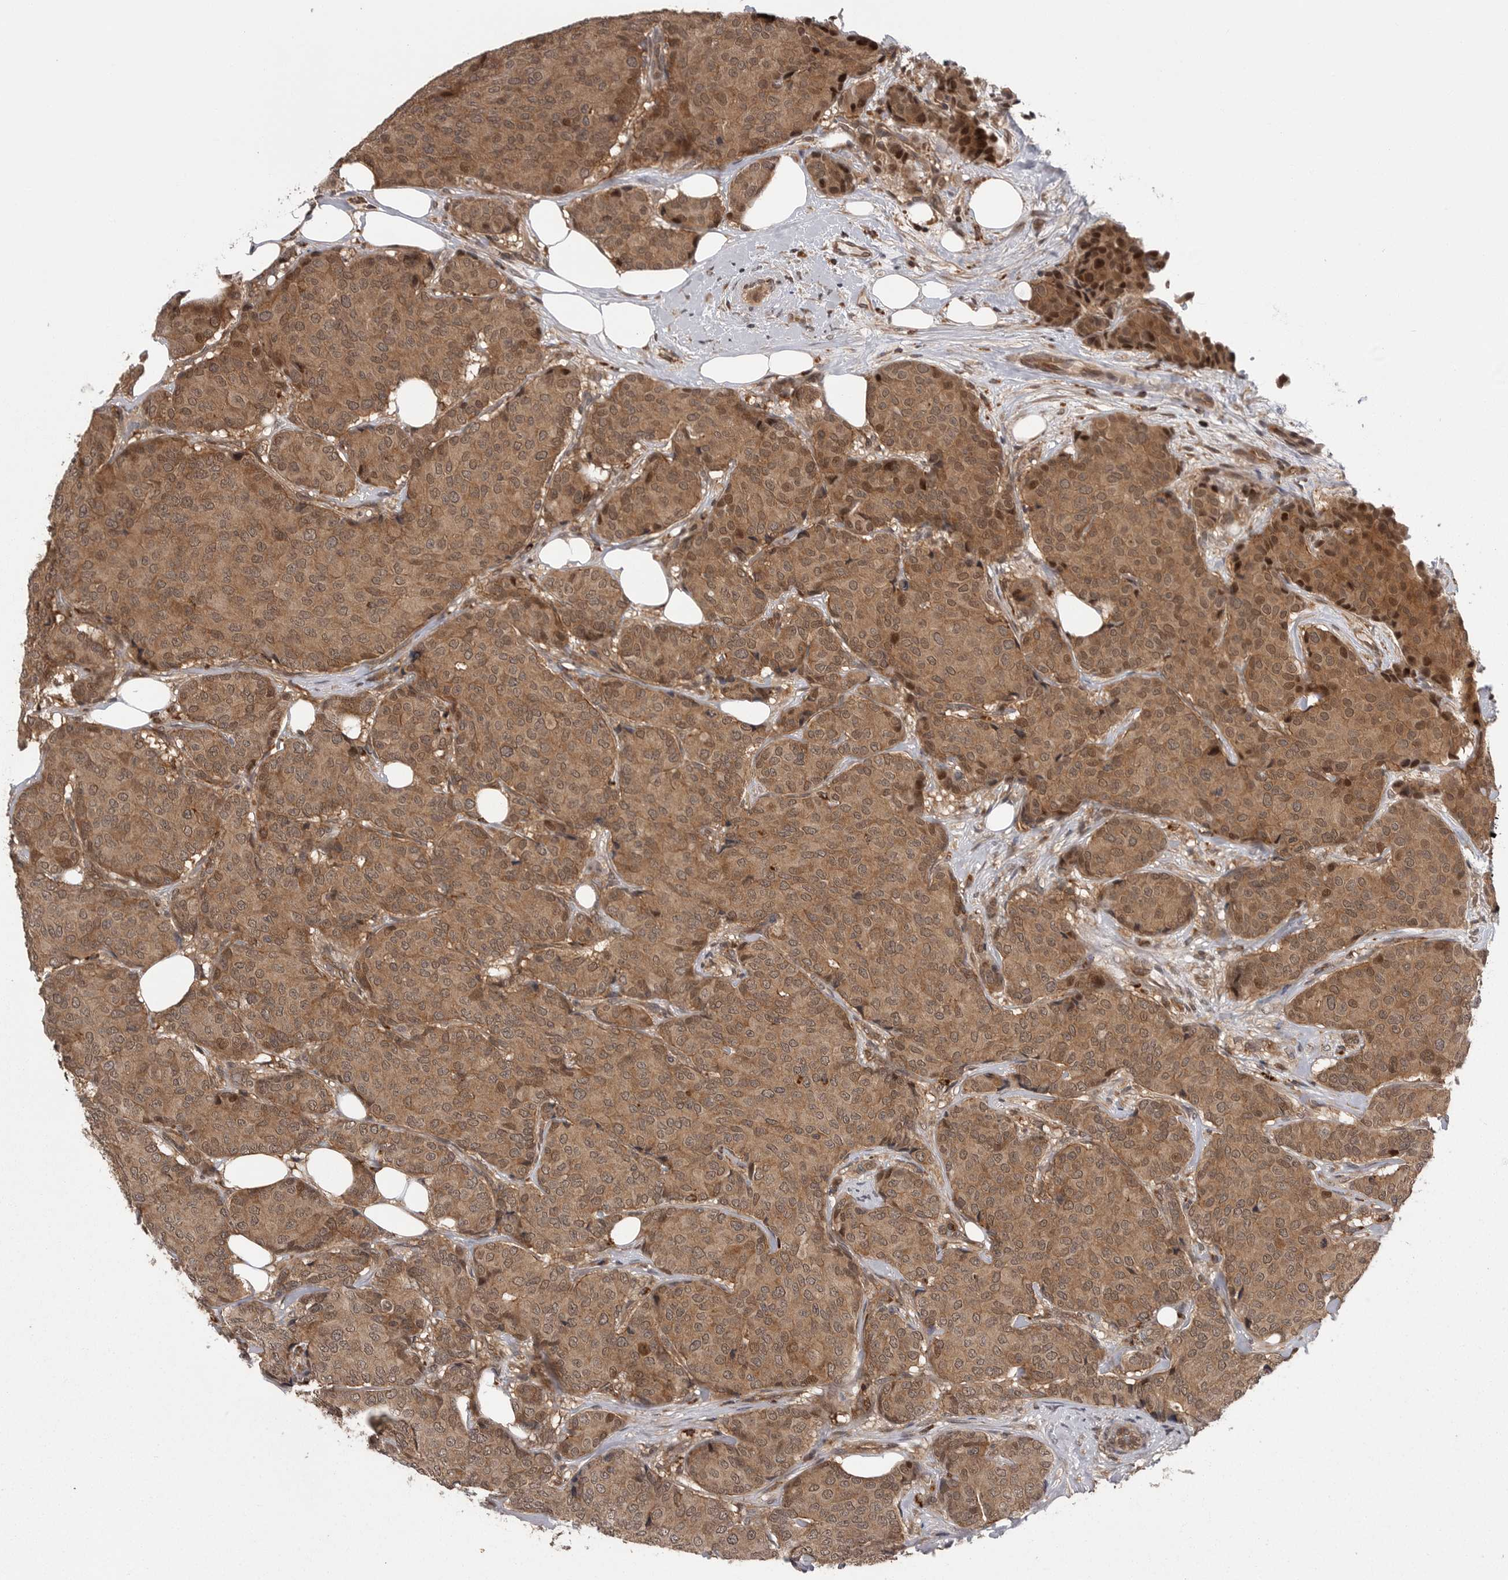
{"staining": {"intensity": "moderate", "quantity": ">75%", "location": "cytoplasmic/membranous,nuclear"}, "tissue": "breast cancer", "cell_type": "Tumor cells", "image_type": "cancer", "snomed": [{"axis": "morphology", "description": "Duct carcinoma"}, {"axis": "topography", "description": "Breast"}], "caption": "A medium amount of moderate cytoplasmic/membranous and nuclear staining is identified in approximately >75% of tumor cells in breast cancer tissue.", "gene": "AOAH", "patient": {"sex": "female", "age": 75}}